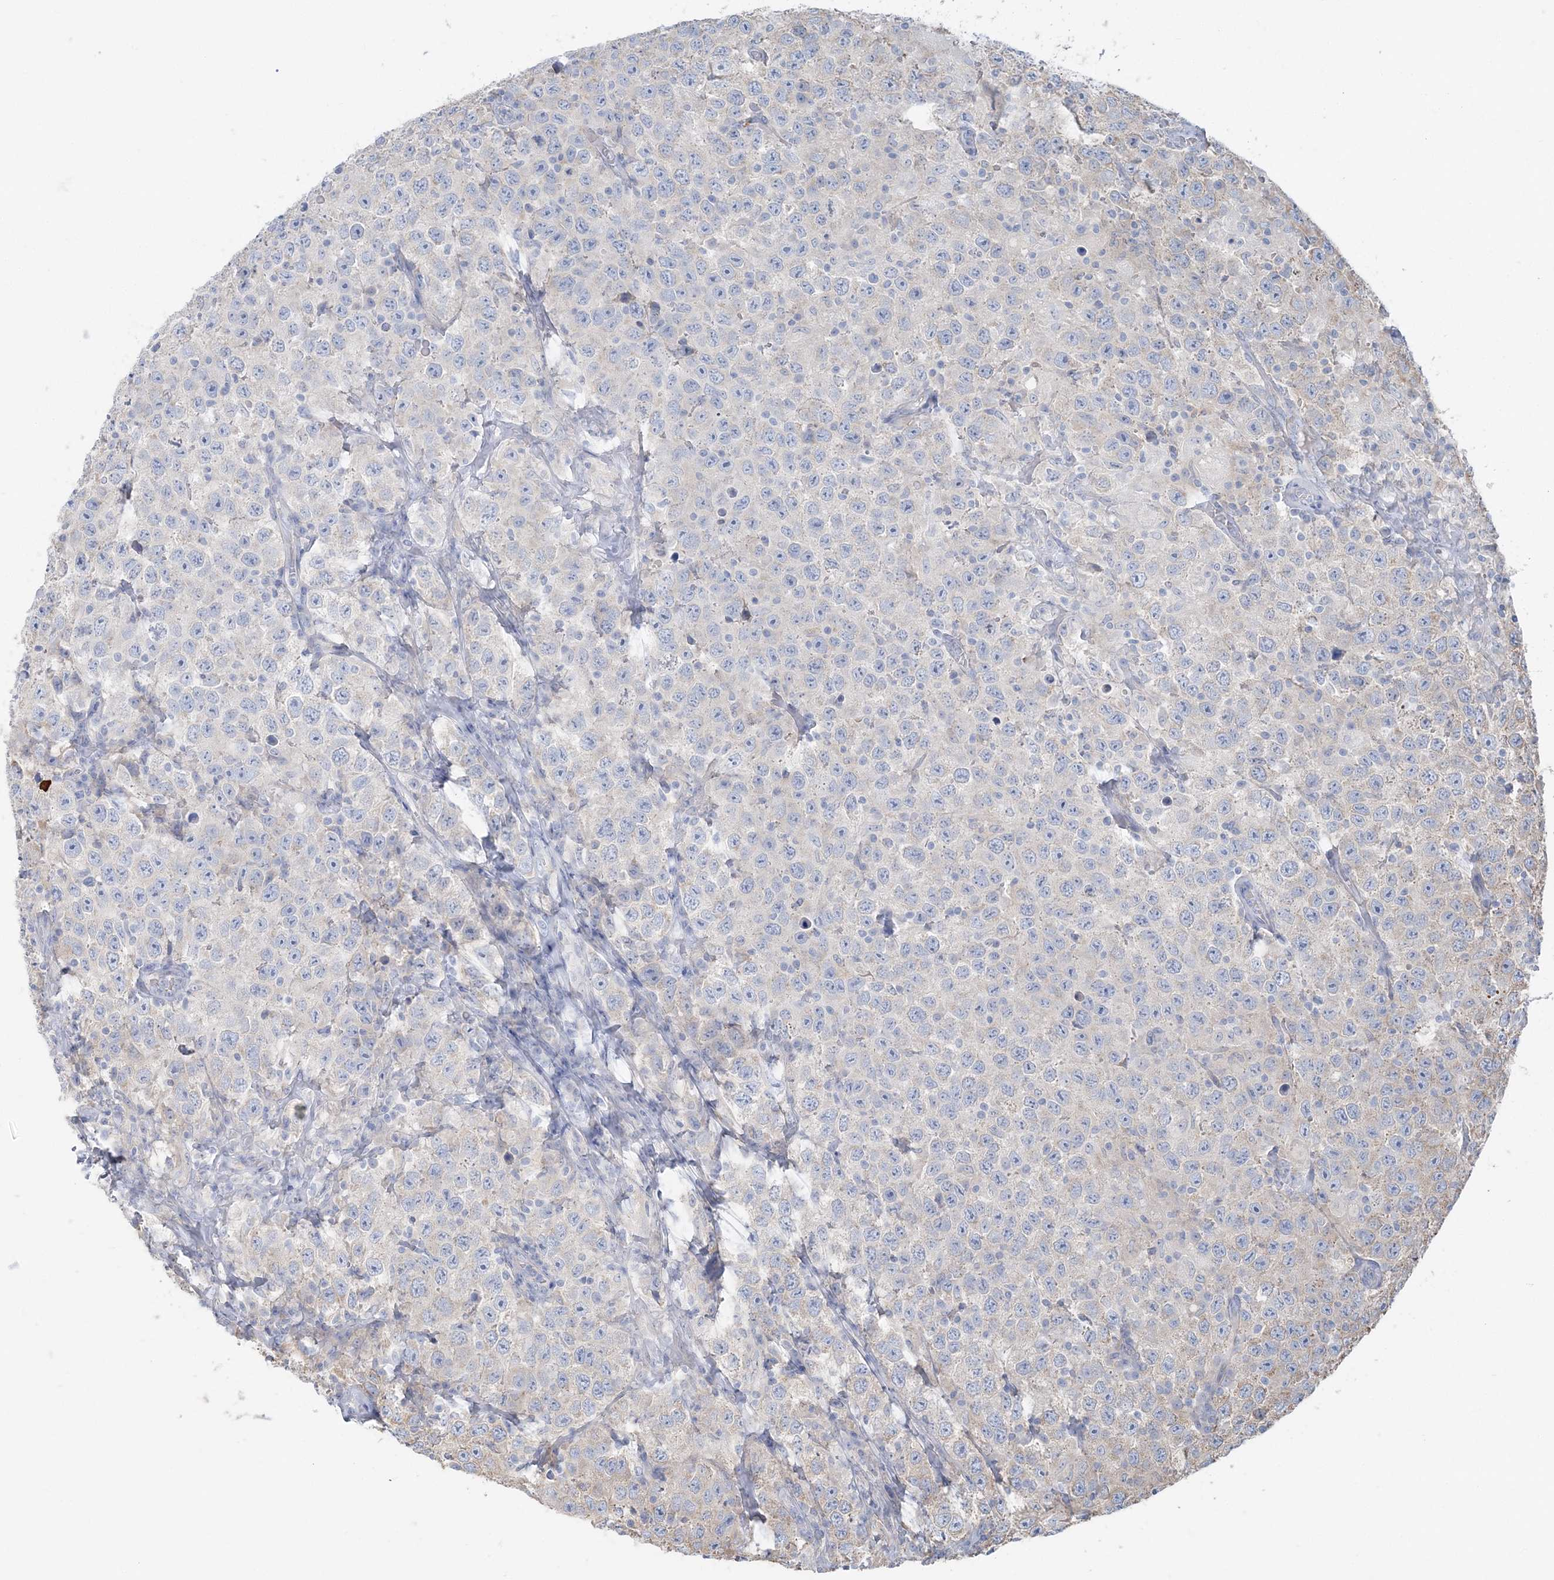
{"staining": {"intensity": "negative", "quantity": "none", "location": "none"}, "tissue": "testis cancer", "cell_type": "Tumor cells", "image_type": "cancer", "snomed": [{"axis": "morphology", "description": "Seminoma, NOS"}, {"axis": "topography", "description": "Testis"}], "caption": "Tumor cells are negative for brown protein staining in testis seminoma. Nuclei are stained in blue.", "gene": "CCNJ", "patient": {"sex": "male", "age": 41}}